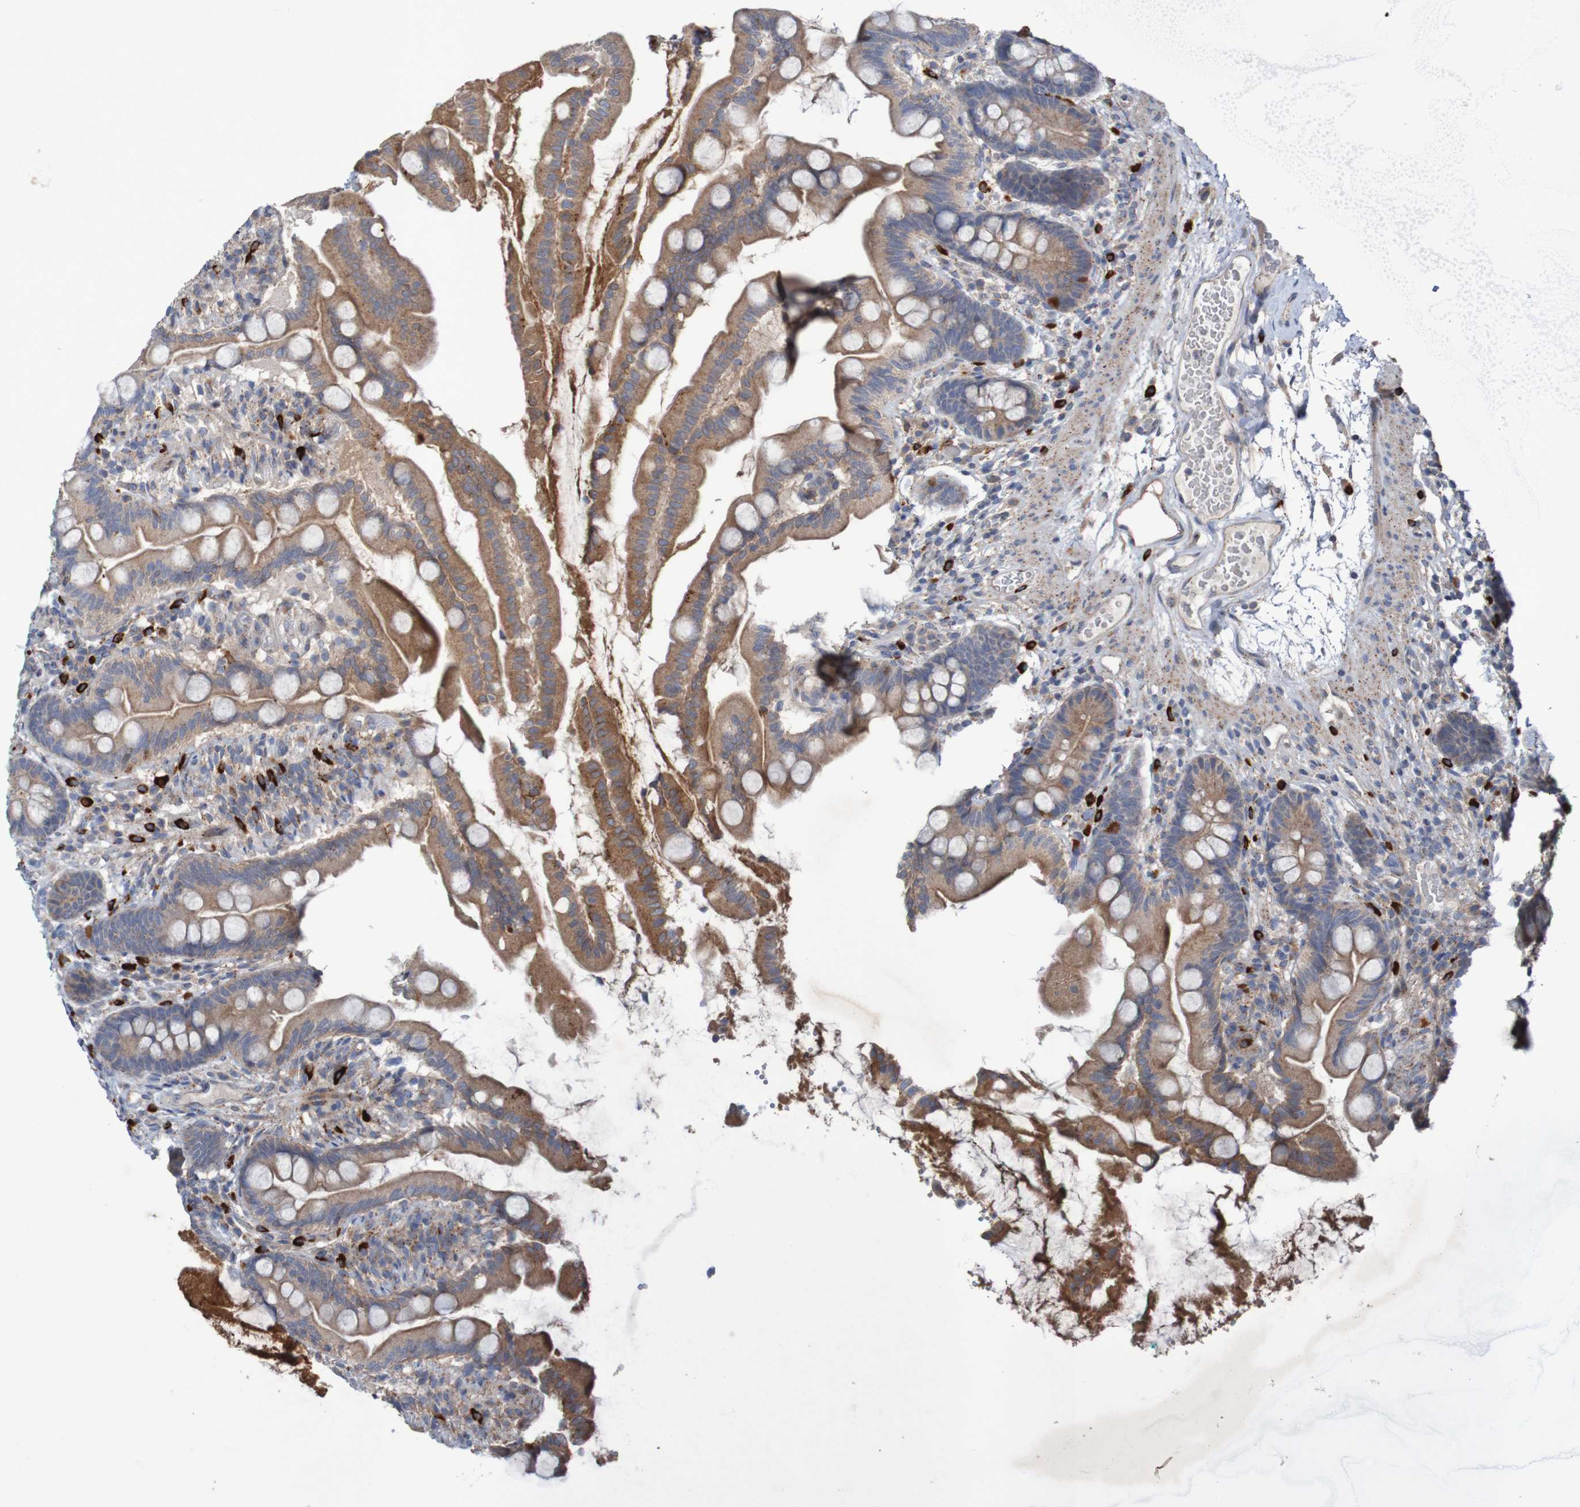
{"staining": {"intensity": "moderate", "quantity": ">75%", "location": "cytoplasmic/membranous"}, "tissue": "small intestine", "cell_type": "Glandular cells", "image_type": "normal", "snomed": [{"axis": "morphology", "description": "Normal tissue, NOS"}, {"axis": "topography", "description": "Small intestine"}], "caption": "Protein expression analysis of normal small intestine reveals moderate cytoplasmic/membranous expression in about >75% of glandular cells. (Brightfield microscopy of DAB IHC at high magnification).", "gene": "ANGPT4", "patient": {"sex": "female", "age": 56}}